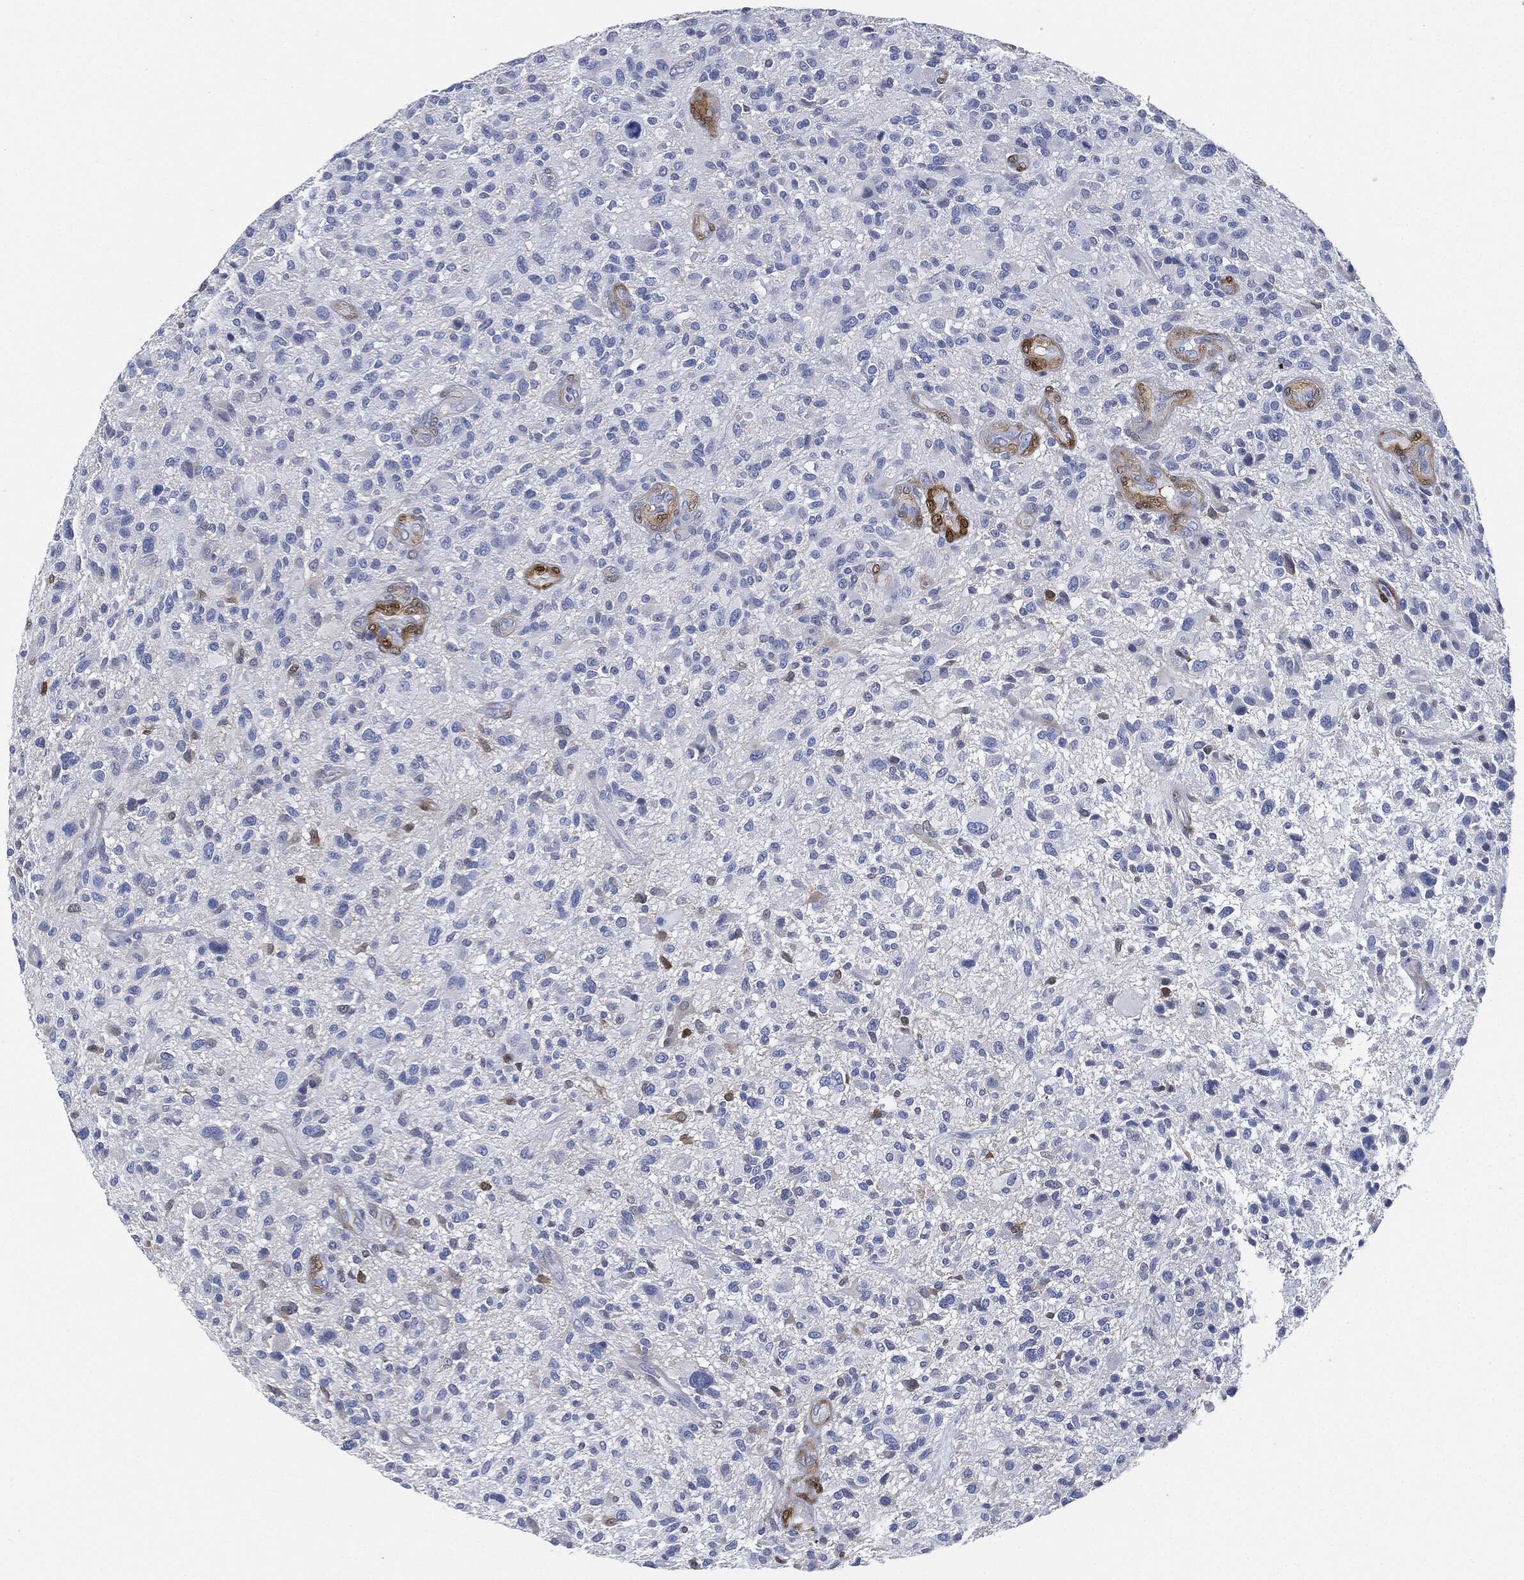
{"staining": {"intensity": "negative", "quantity": "none", "location": "none"}, "tissue": "glioma", "cell_type": "Tumor cells", "image_type": "cancer", "snomed": [{"axis": "morphology", "description": "Glioma, malignant, High grade"}, {"axis": "topography", "description": "Brain"}], "caption": "This is an immunohistochemistry (IHC) micrograph of human glioma. There is no expression in tumor cells.", "gene": "TAGLN", "patient": {"sex": "male", "age": 47}}